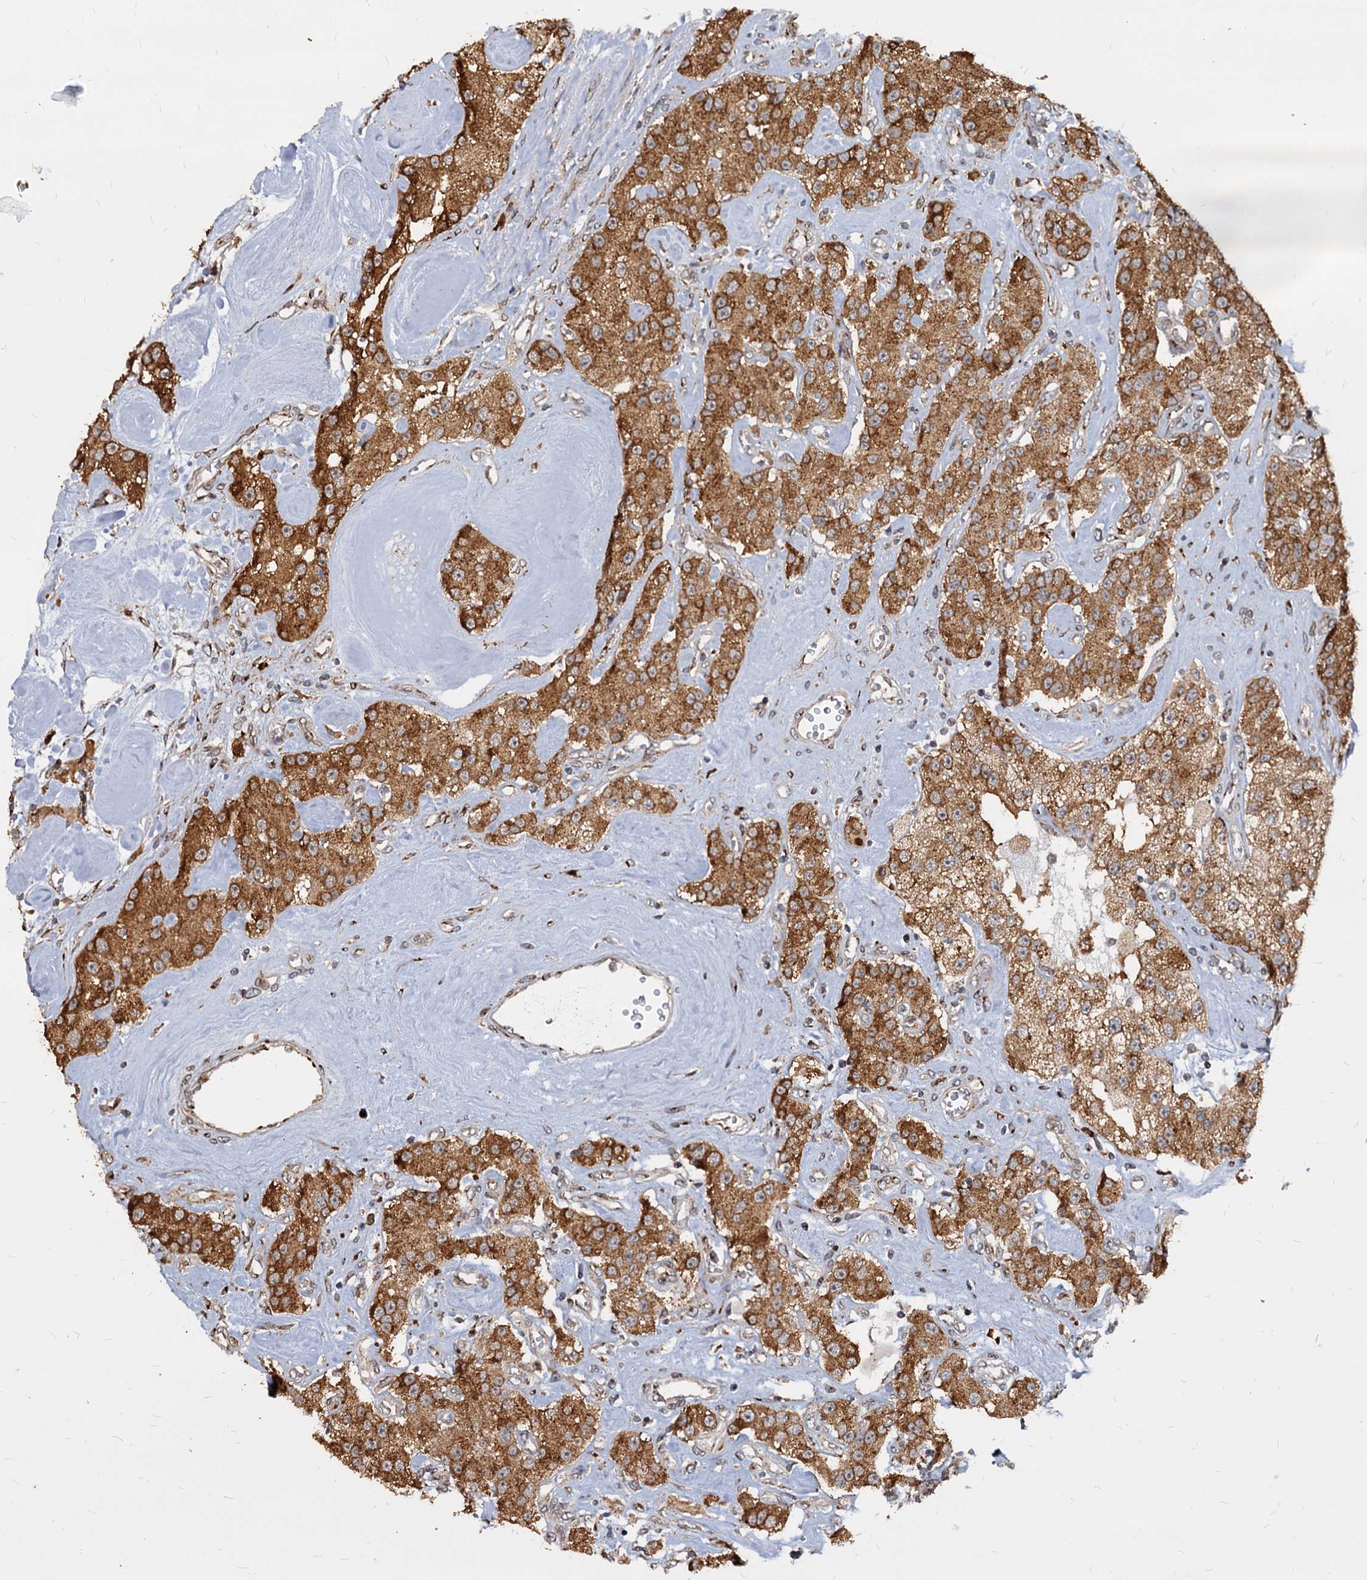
{"staining": {"intensity": "moderate", "quantity": ">75%", "location": "cytoplasmic/membranous"}, "tissue": "carcinoid", "cell_type": "Tumor cells", "image_type": "cancer", "snomed": [{"axis": "morphology", "description": "Carcinoid, malignant, NOS"}, {"axis": "topography", "description": "Pancreas"}], "caption": "Immunohistochemistry (IHC) of human carcinoid shows medium levels of moderate cytoplasmic/membranous positivity in approximately >75% of tumor cells.", "gene": "SAAL1", "patient": {"sex": "male", "age": 41}}